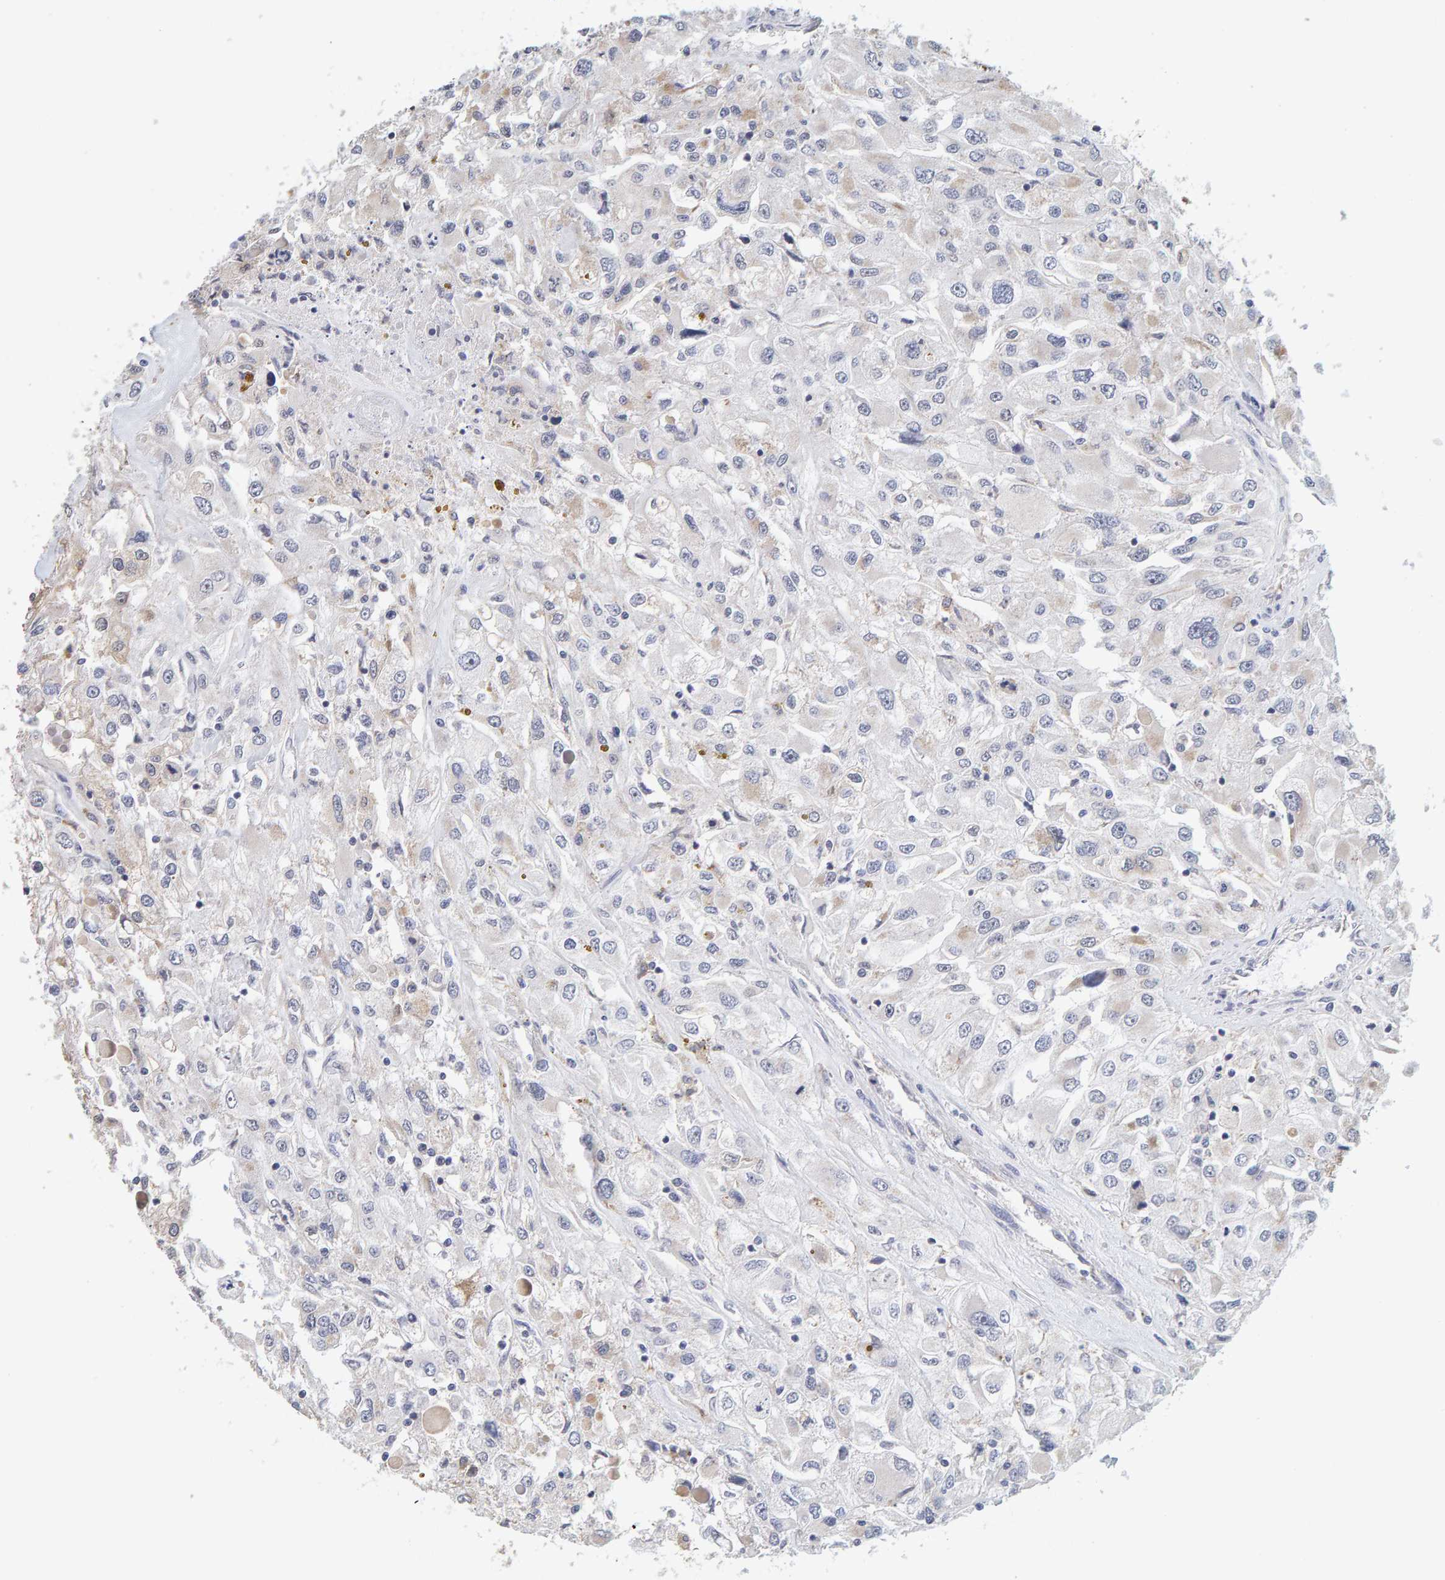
{"staining": {"intensity": "weak", "quantity": "<25%", "location": "cytoplasmic/membranous"}, "tissue": "renal cancer", "cell_type": "Tumor cells", "image_type": "cancer", "snomed": [{"axis": "morphology", "description": "Adenocarcinoma, NOS"}, {"axis": "topography", "description": "Kidney"}], "caption": "Immunohistochemistry (IHC) image of neoplastic tissue: renal cancer (adenocarcinoma) stained with DAB (3,3'-diaminobenzidine) shows no significant protein staining in tumor cells.", "gene": "SGPL1", "patient": {"sex": "female", "age": 52}}